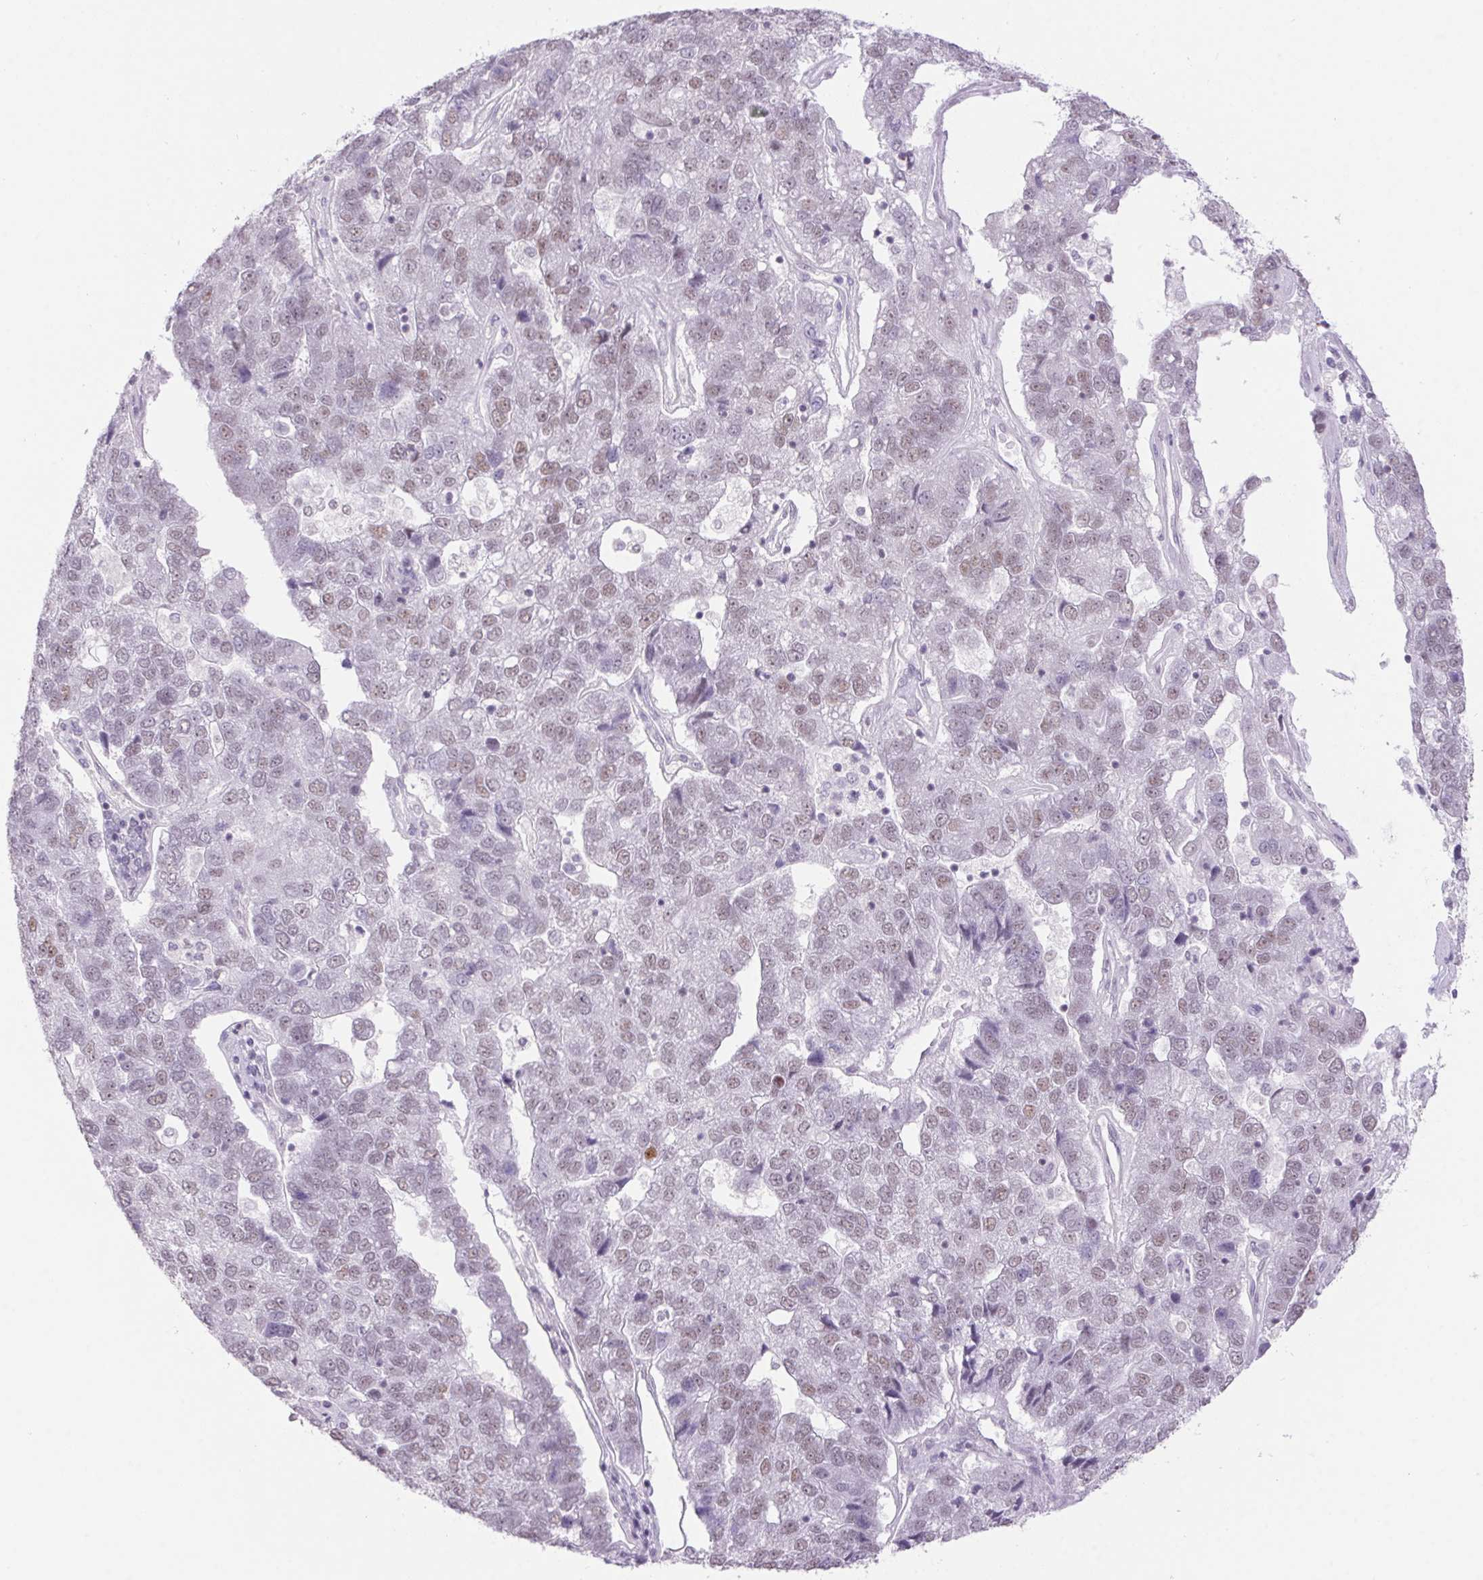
{"staining": {"intensity": "weak", "quantity": "25%-75%", "location": "nuclear"}, "tissue": "pancreatic cancer", "cell_type": "Tumor cells", "image_type": "cancer", "snomed": [{"axis": "morphology", "description": "Adenocarcinoma, NOS"}, {"axis": "topography", "description": "Pancreas"}], "caption": "Immunohistochemistry micrograph of pancreatic cancer stained for a protein (brown), which exhibits low levels of weak nuclear positivity in about 25%-75% of tumor cells.", "gene": "DDX17", "patient": {"sex": "female", "age": 61}}